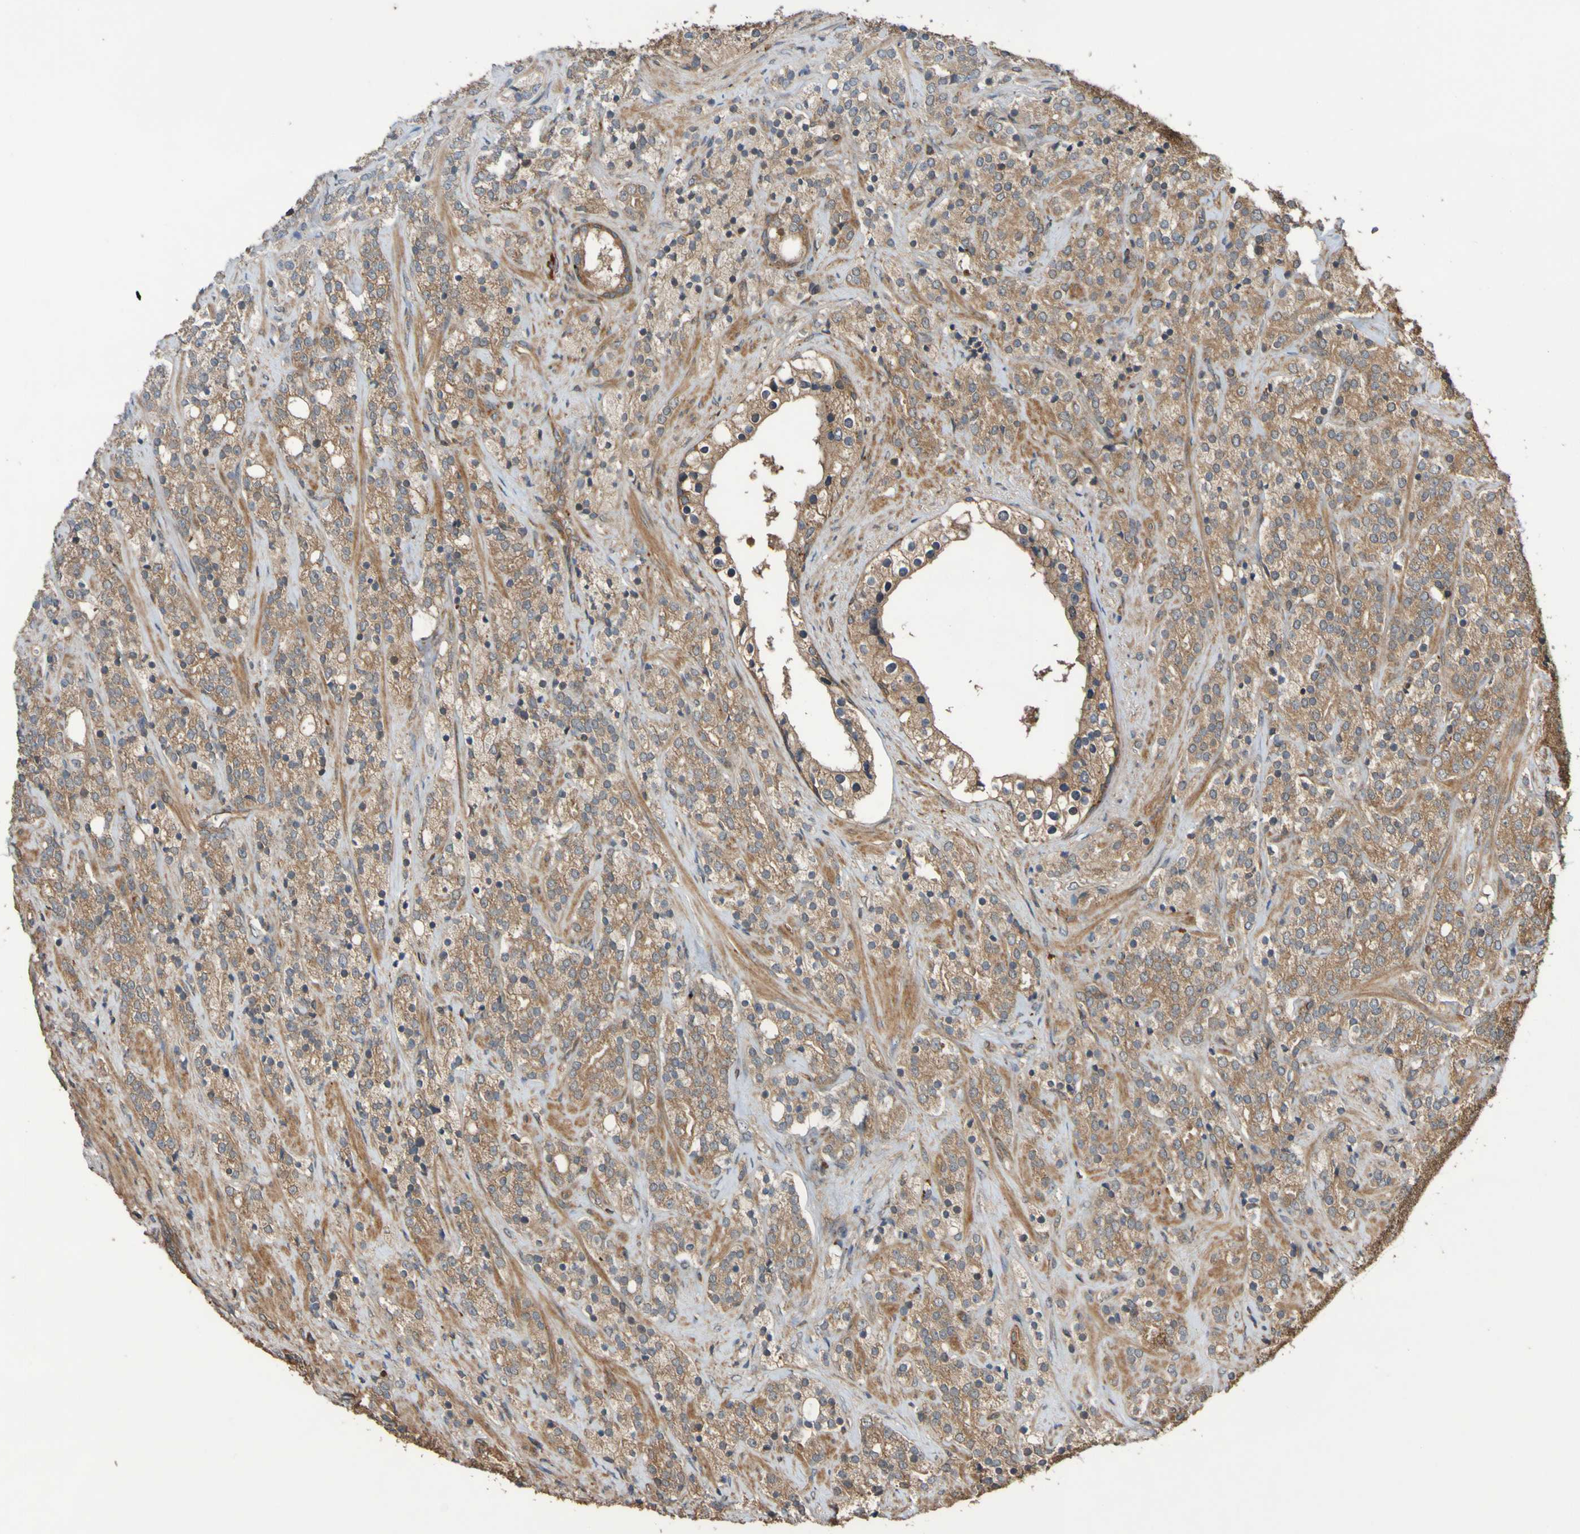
{"staining": {"intensity": "moderate", "quantity": ">75%", "location": "cytoplasmic/membranous"}, "tissue": "prostate cancer", "cell_type": "Tumor cells", "image_type": "cancer", "snomed": [{"axis": "morphology", "description": "Adenocarcinoma, High grade"}, {"axis": "topography", "description": "Prostate"}], "caption": "Brown immunohistochemical staining in prostate high-grade adenocarcinoma reveals moderate cytoplasmic/membranous expression in approximately >75% of tumor cells.", "gene": "UCN", "patient": {"sex": "male", "age": 71}}